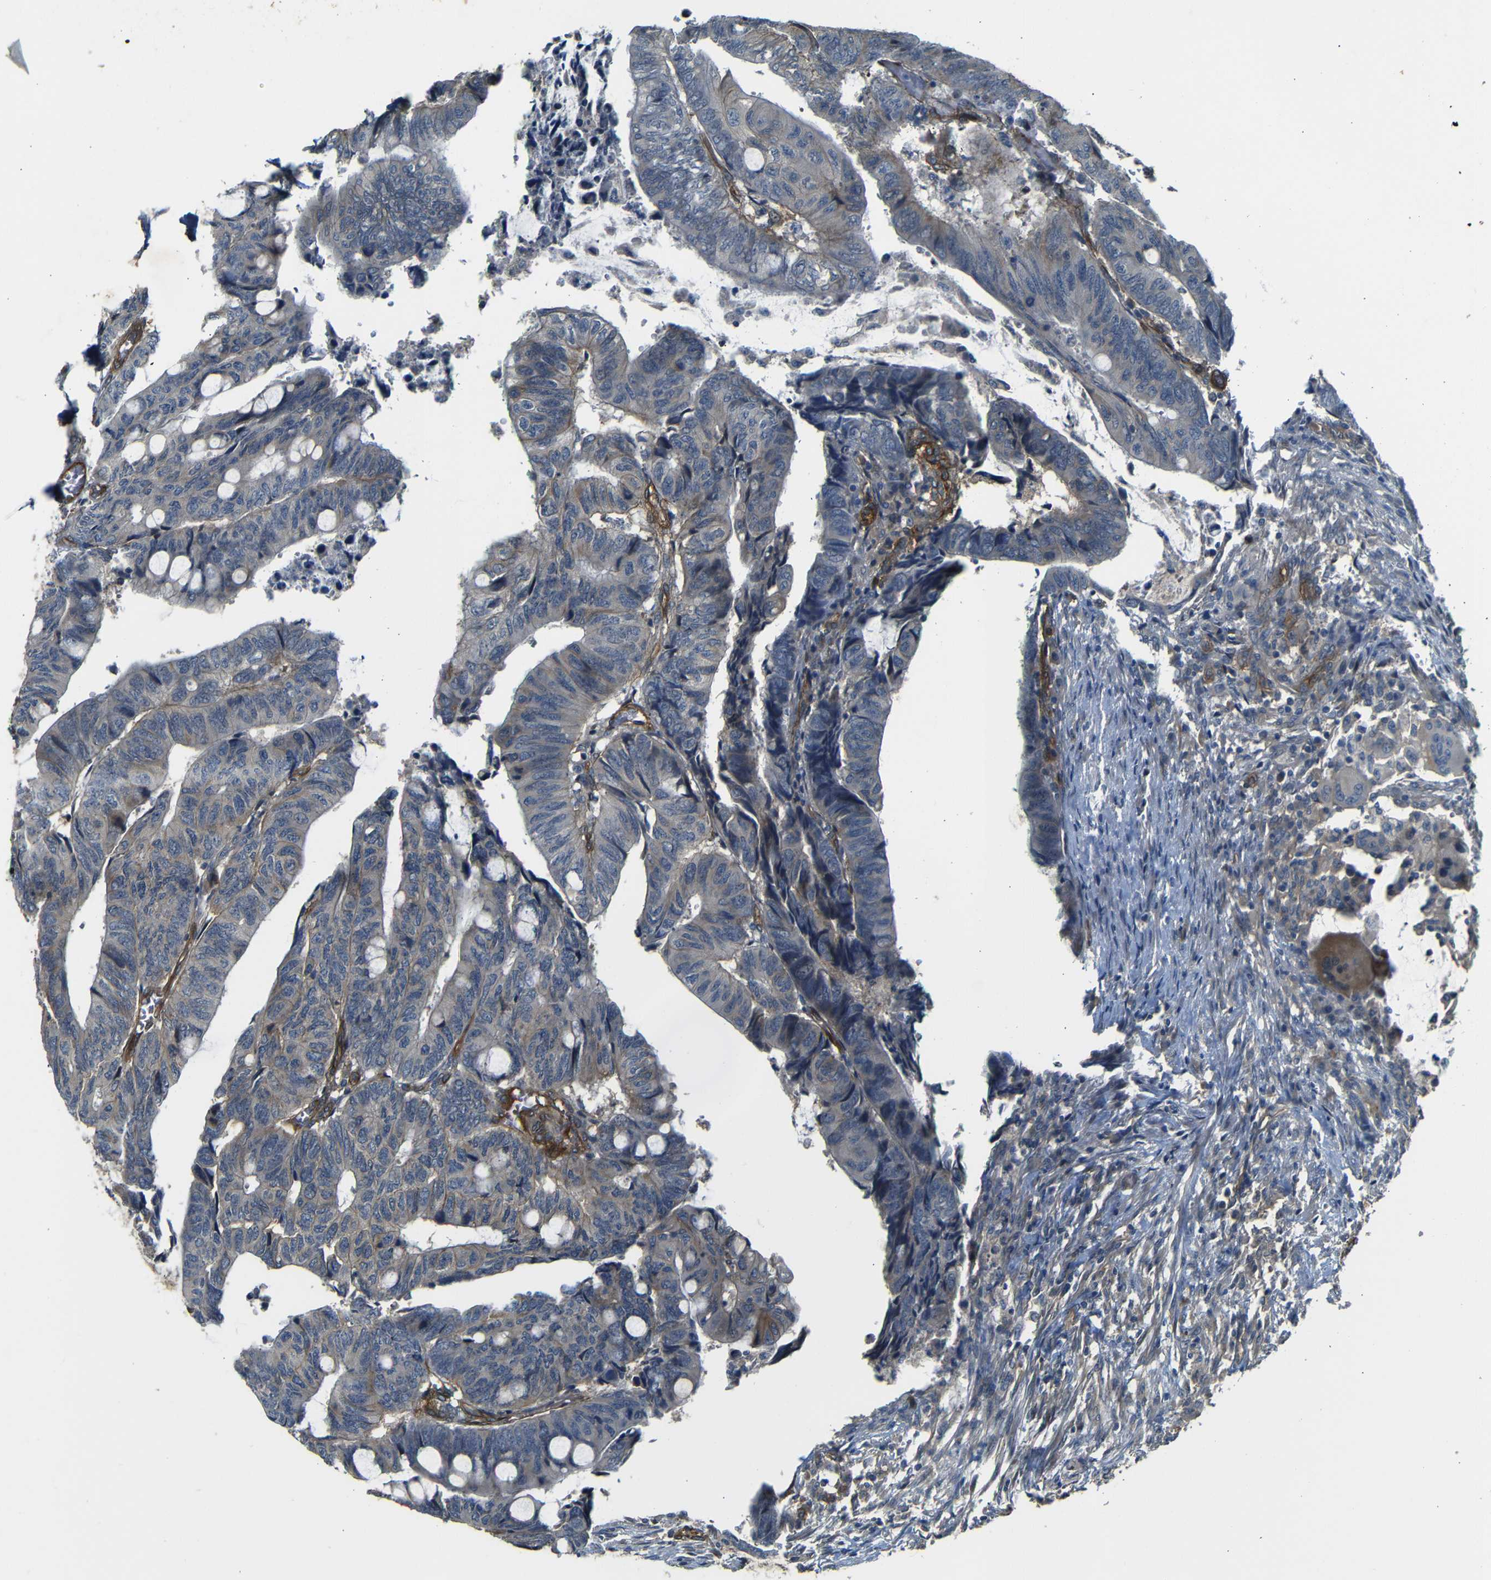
{"staining": {"intensity": "weak", "quantity": ">75%", "location": "cytoplasmic/membranous"}, "tissue": "colorectal cancer", "cell_type": "Tumor cells", "image_type": "cancer", "snomed": [{"axis": "morphology", "description": "Normal tissue, NOS"}, {"axis": "morphology", "description": "Adenocarcinoma, NOS"}, {"axis": "topography", "description": "Rectum"}, {"axis": "topography", "description": "Peripheral nerve tissue"}], "caption": "Human colorectal adenocarcinoma stained for a protein (brown) reveals weak cytoplasmic/membranous positive positivity in approximately >75% of tumor cells.", "gene": "RELL1", "patient": {"sex": "male", "age": 92}}